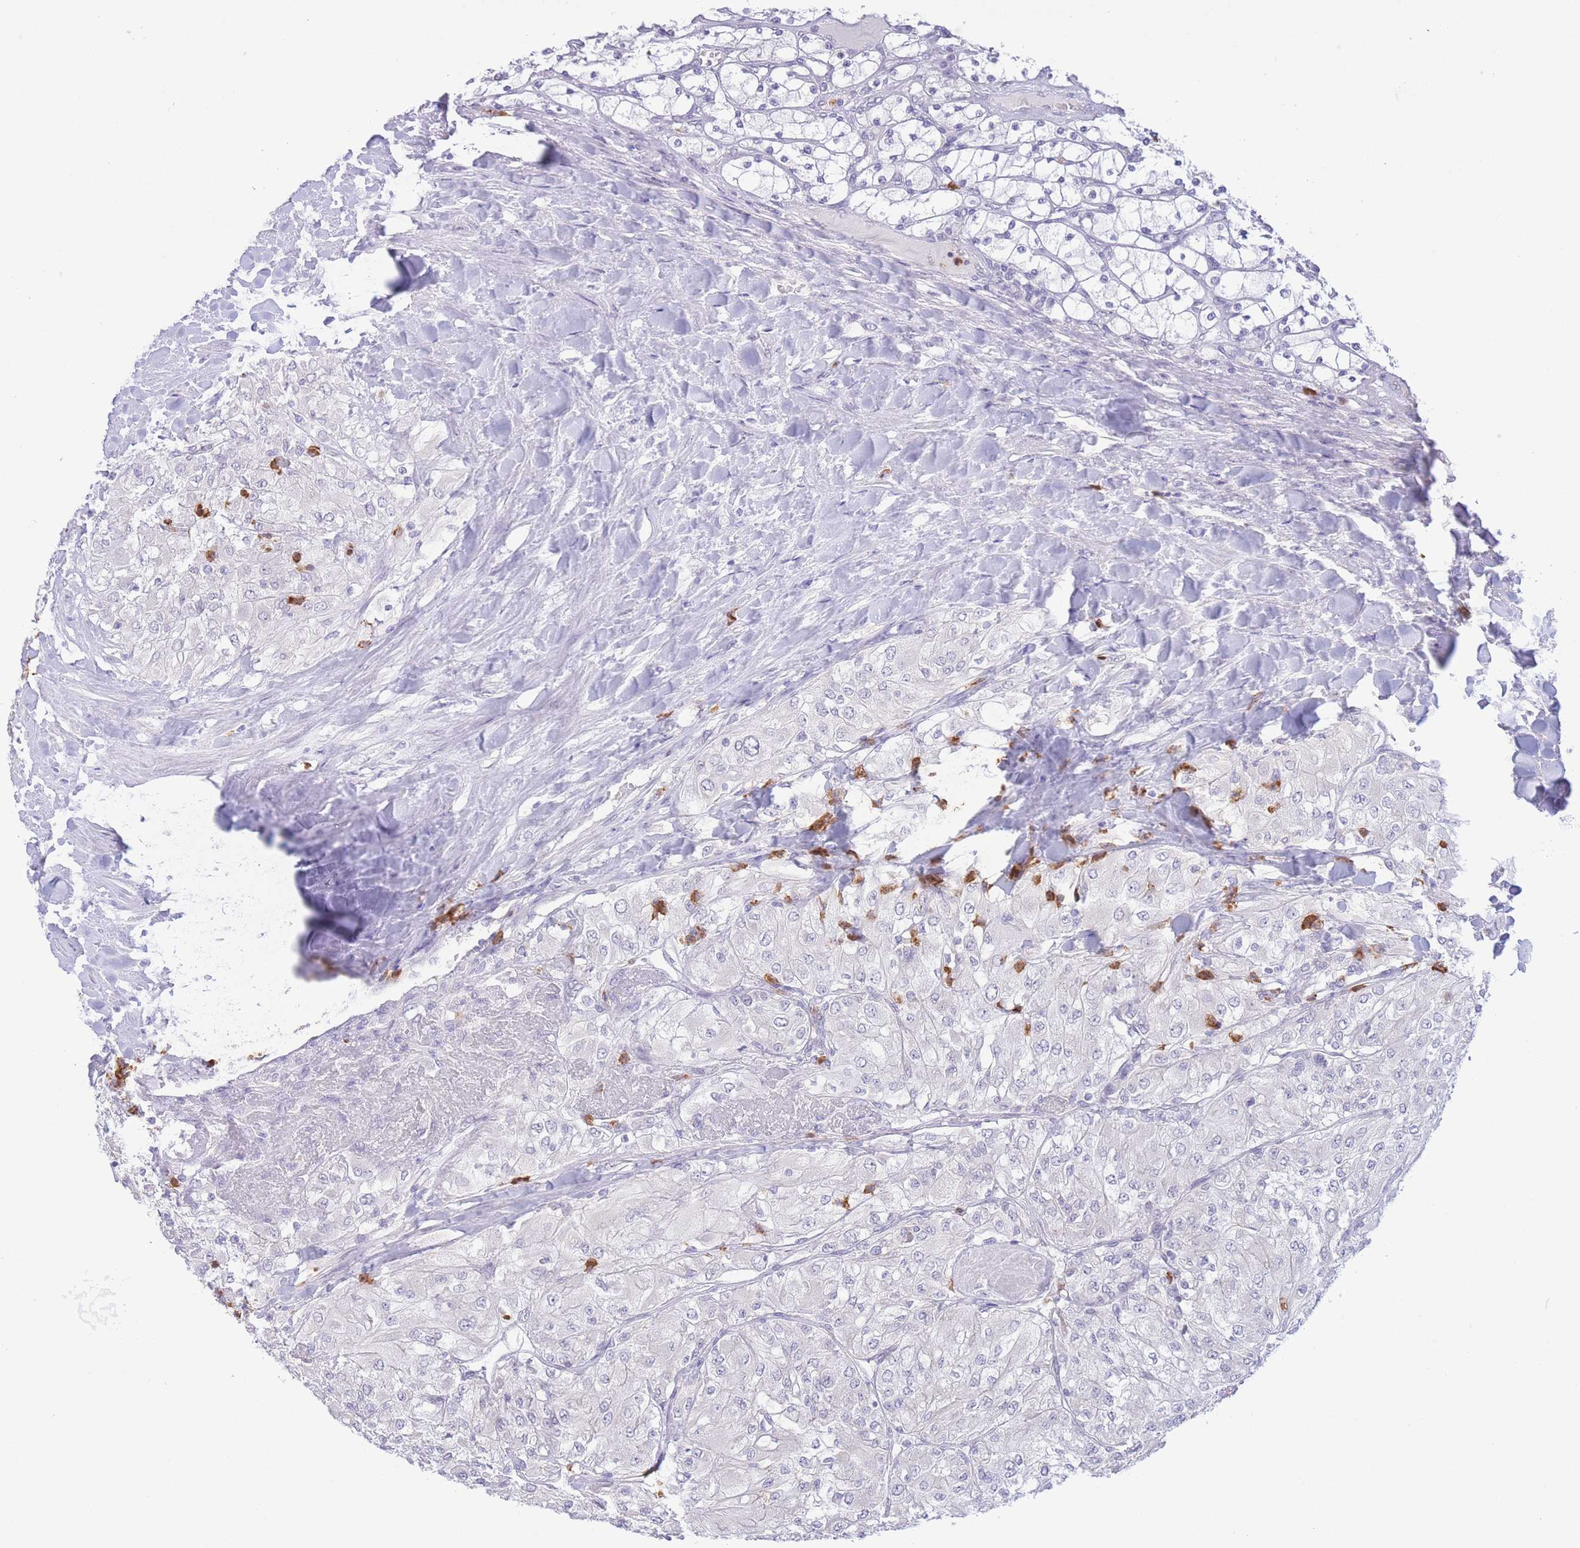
{"staining": {"intensity": "negative", "quantity": "none", "location": "none"}, "tissue": "renal cancer", "cell_type": "Tumor cells", "image_type": "cancer", "snomed": [{"axis": "morphology", "description": "Adenocarcinoma, NOS"}, {"axis": "topography", "description": "Kidney"}], "caption": "Histopathology image shows no protein expression in tumor cells of adenocarcinoma (renal) tissue. Brightfield microscopy of immunohistochemistry (IHC) stained with DAB (3,3'-diaminobenzidine) (brown) and hematoxylin (blue), captured at high magnification.", "gene": "LCLAT1", "patient": {"sex": "male", "age": 80}}